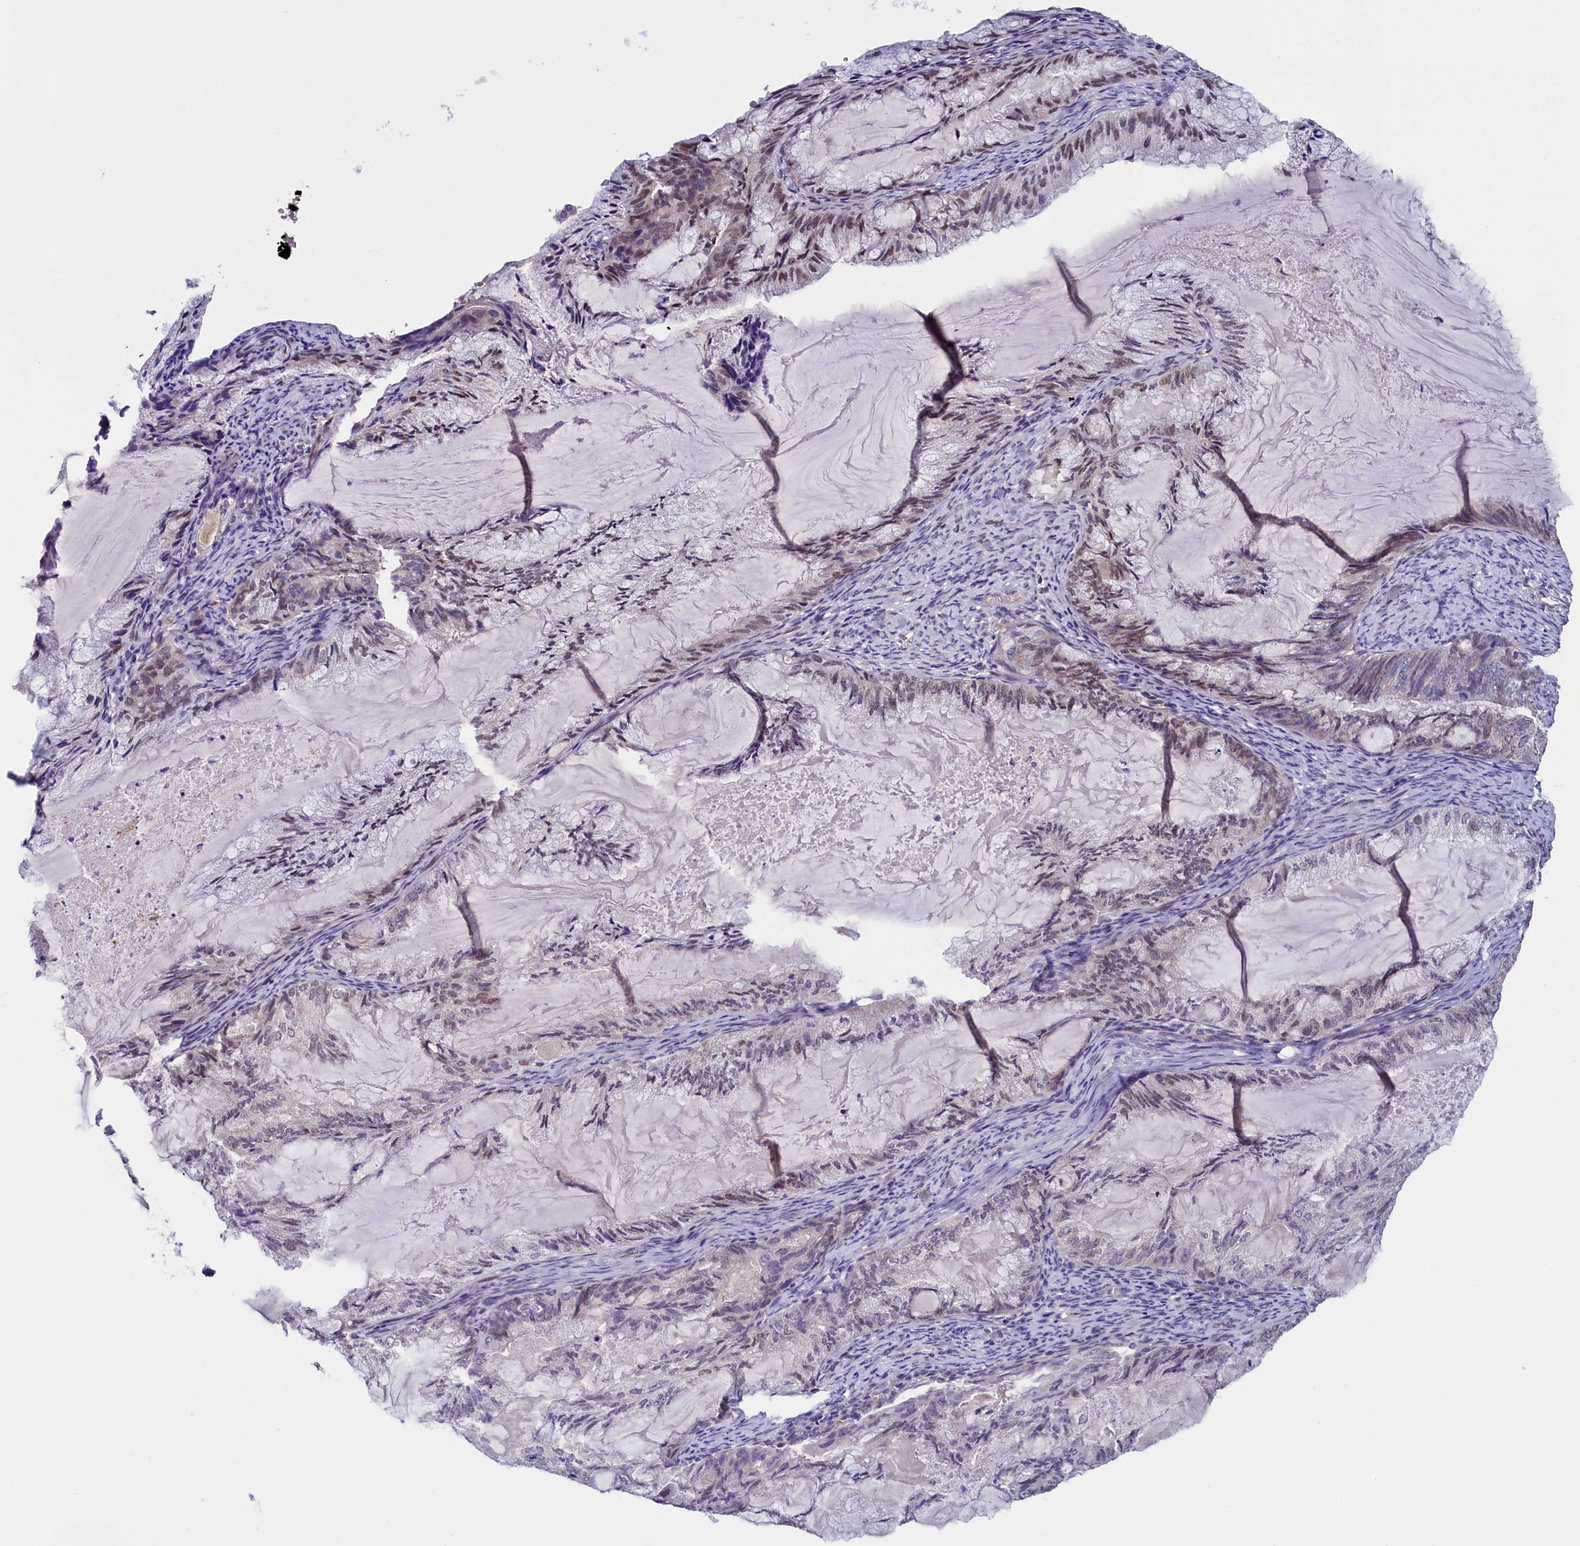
{"staining": {"intensity": "weak", "quantity": "25%-75%", "location": "nuclear"}, "tissue": "endometrial cancer", "cell_type": "Tumor cells", "image_type": "cancer", "snomed": [{"axis": "morphology", "description": "Adenocarcinoma, NOS"}, {"axis": "topography", "description": "Endometrium"}], "caption": "Approximately 25%-75% of tumor cells in endometrial cancer (adenocarcinoma) show weak nuclear protein positivity as visualized by brown immunohistochemical staining.", "gene": "FLYWCH2", "patient": {"sex": "female", "age": 86}}